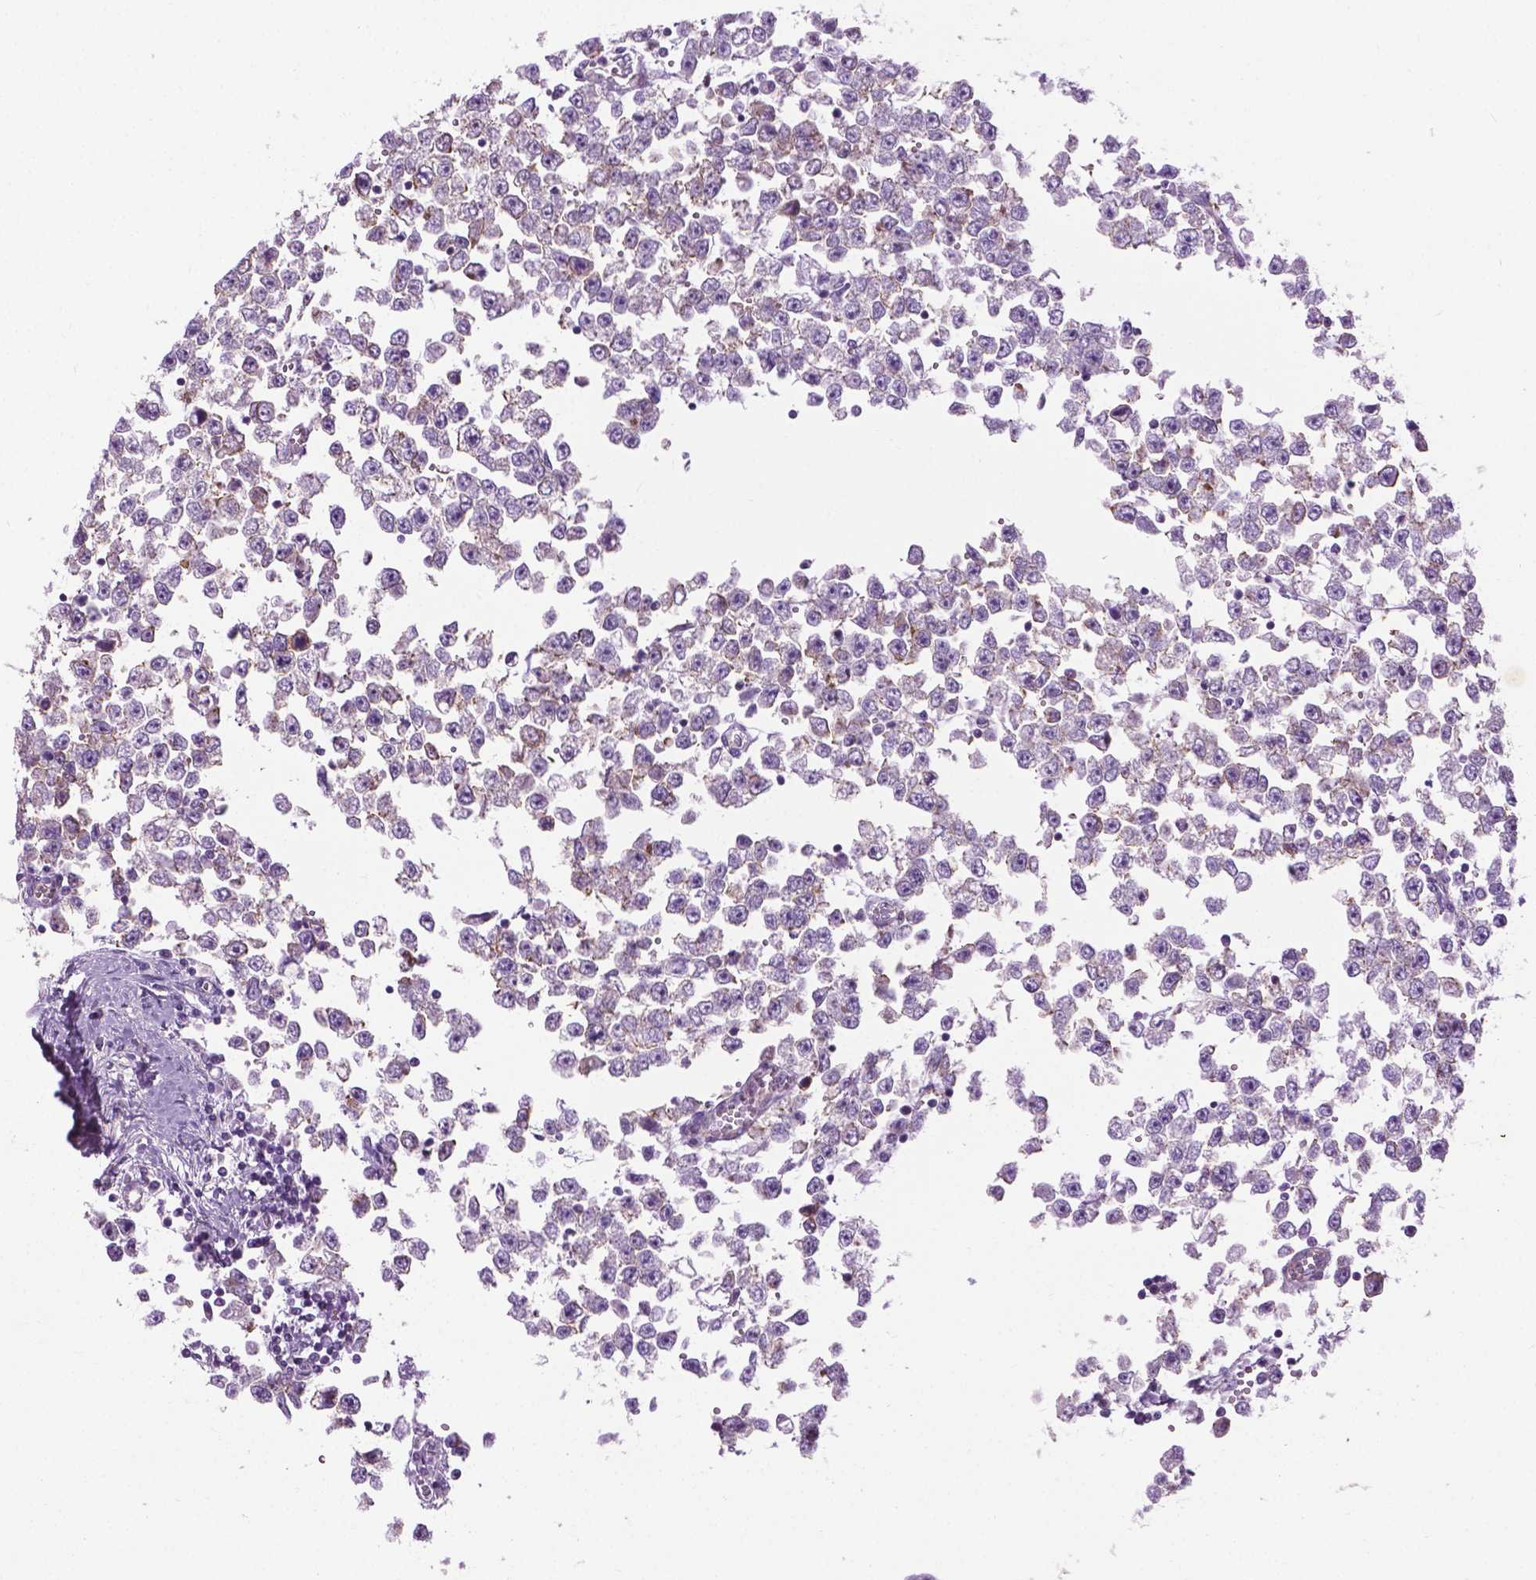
{"staining": {"intensity": "negative", "quantity": "none", "location": "none"}, "tissue": "testis cancer", "cell_type": "Tumor cells", "image_type": "cancer", "snomed": [{"axis": "morphology", "description": "Seminoma, NOS"}, {"axis": "topography", "description": "Testis"}], "caption": "Protein analysis of testis cancer exhibits no significant positivity in tumor cells. The staining was performed using DAB to visualize the protein expression in brown, while the nuclei were stained in blue with hematoxylin (Magnification: 20x).", "gene": "SPECC1L", "patient": {"sex": "male", "age": 34}}